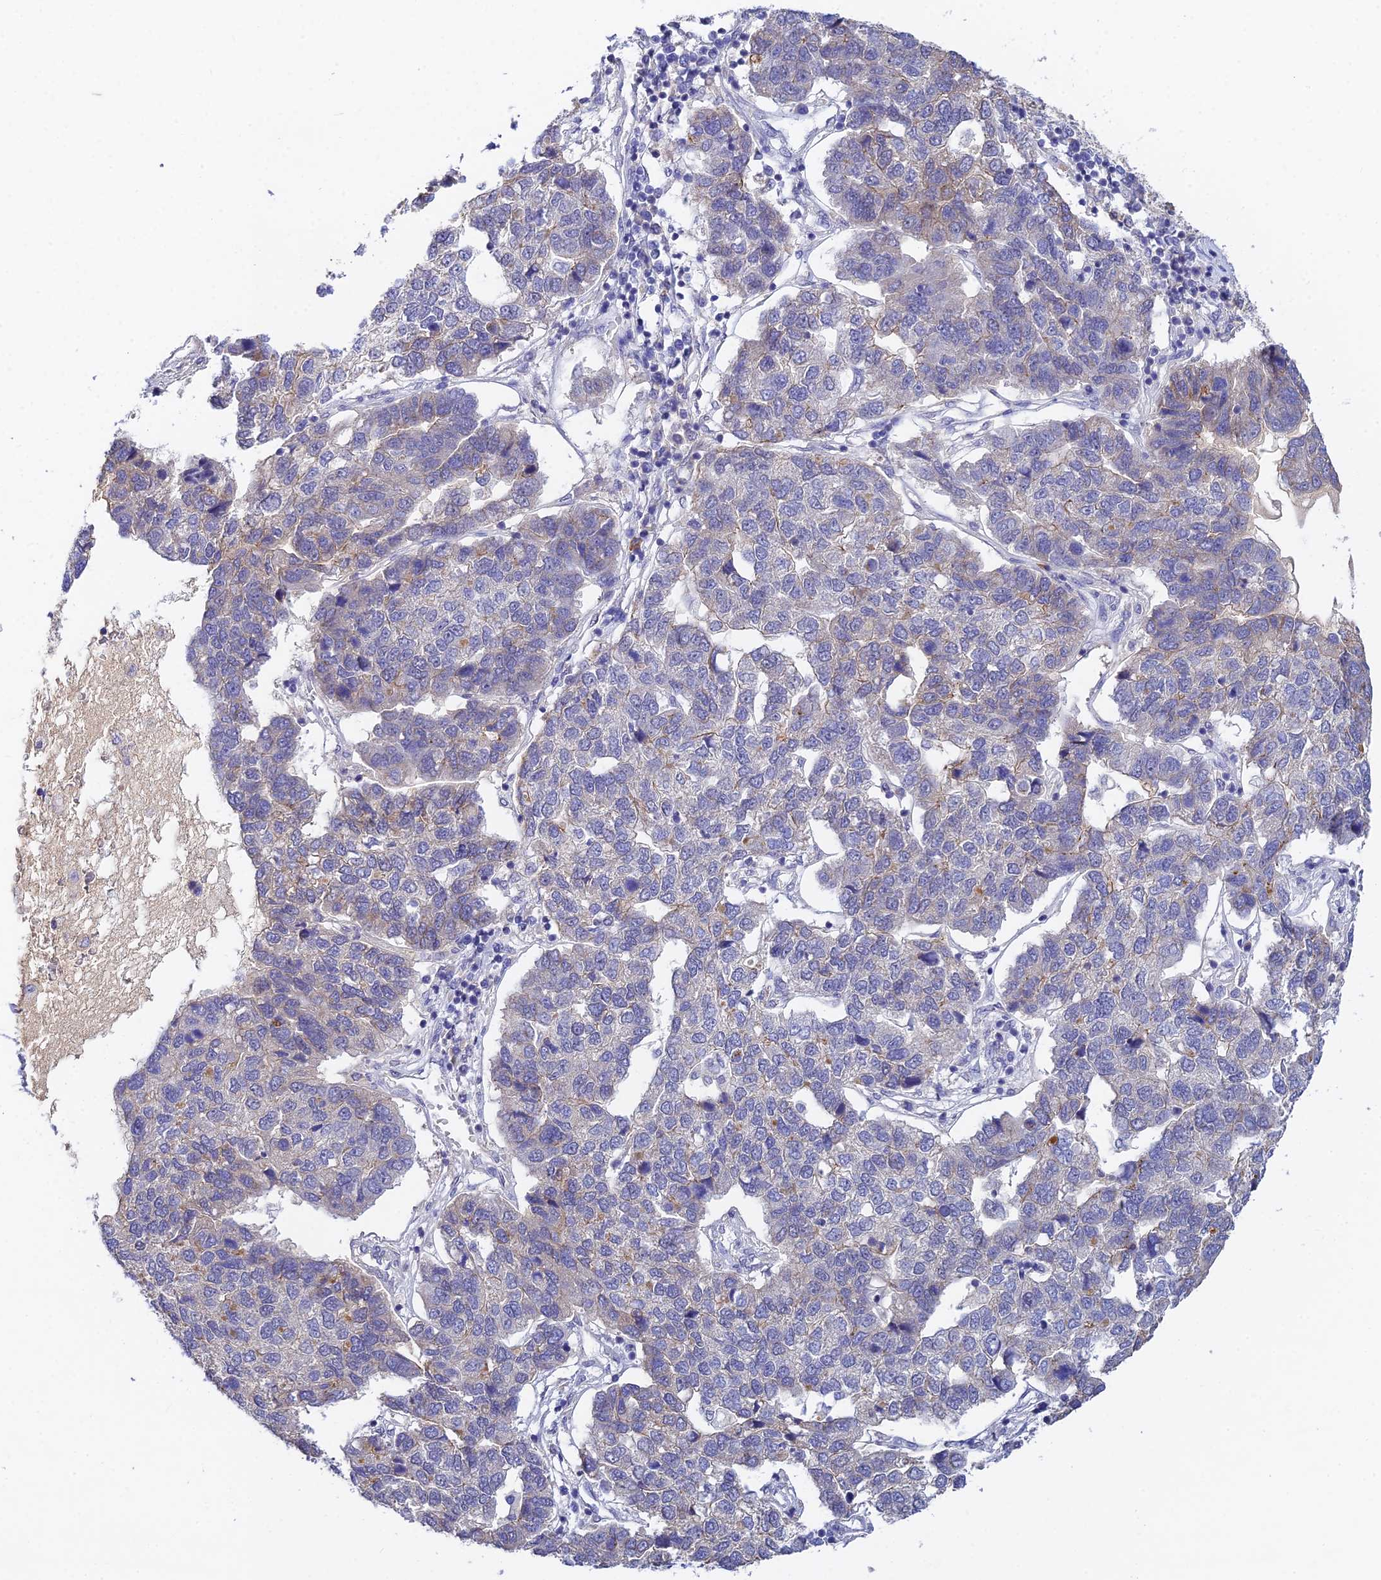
{"staining": {"intensity": "negative", "quantity": "none", "location": "none"}, "tissue": "pancreatic cancer", "cell_type": "Tumor cells", "image_type": "cancer", "snomed": [{"axis": "morphology", "description": "Adenocarcinoma, NOS"}, {"axis": "topography", "description": "Pancreas"}], "caption": "Immunohistochemistry of human pancreatic adenocarcinoma reveals no staining in tumor cells.", "gene": "HOXB1", "patient": {"sex": "female", "age": 61}}